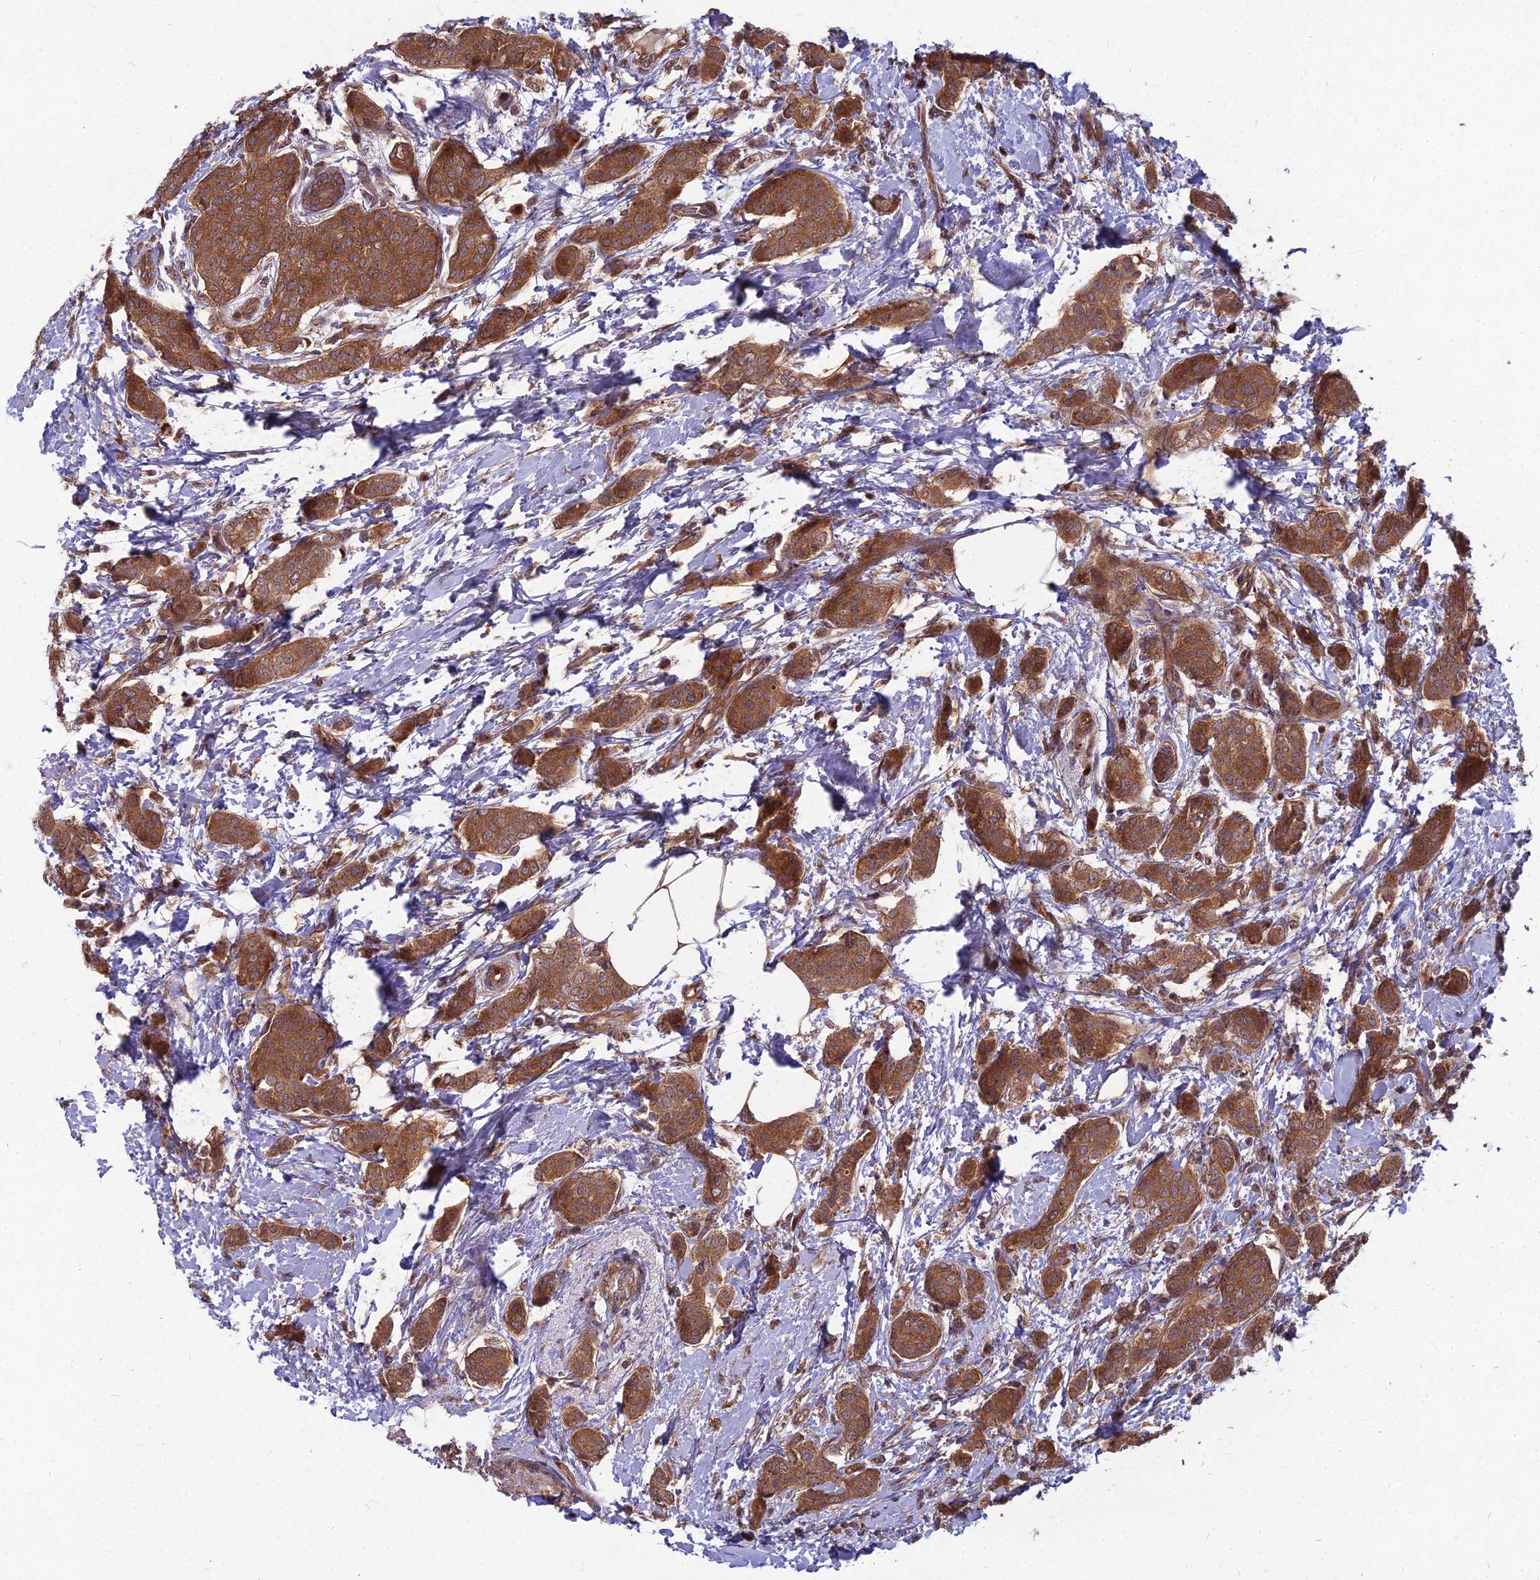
{"staining": {"intensity": "strong", "quantity": ">75%", "location": "cytoplasmic/membranous"}, "tissue": "breast cancer", "cell_type": "Tumor cells", "image_type": "cancer", "snomed": [{"axis": "morphology", "description": "Duct carcinoma"}, {"axis": "topography", "description": "Breast"}], "caption": "Human breast infiltrating ductal carcinoma stained with a brown dye displays strong cytoplasmic/membranous positive positivity in approximately >75% of tumor cells.", "gene": "MFSD8", "patient": {"sex": "female", "age": 72}}